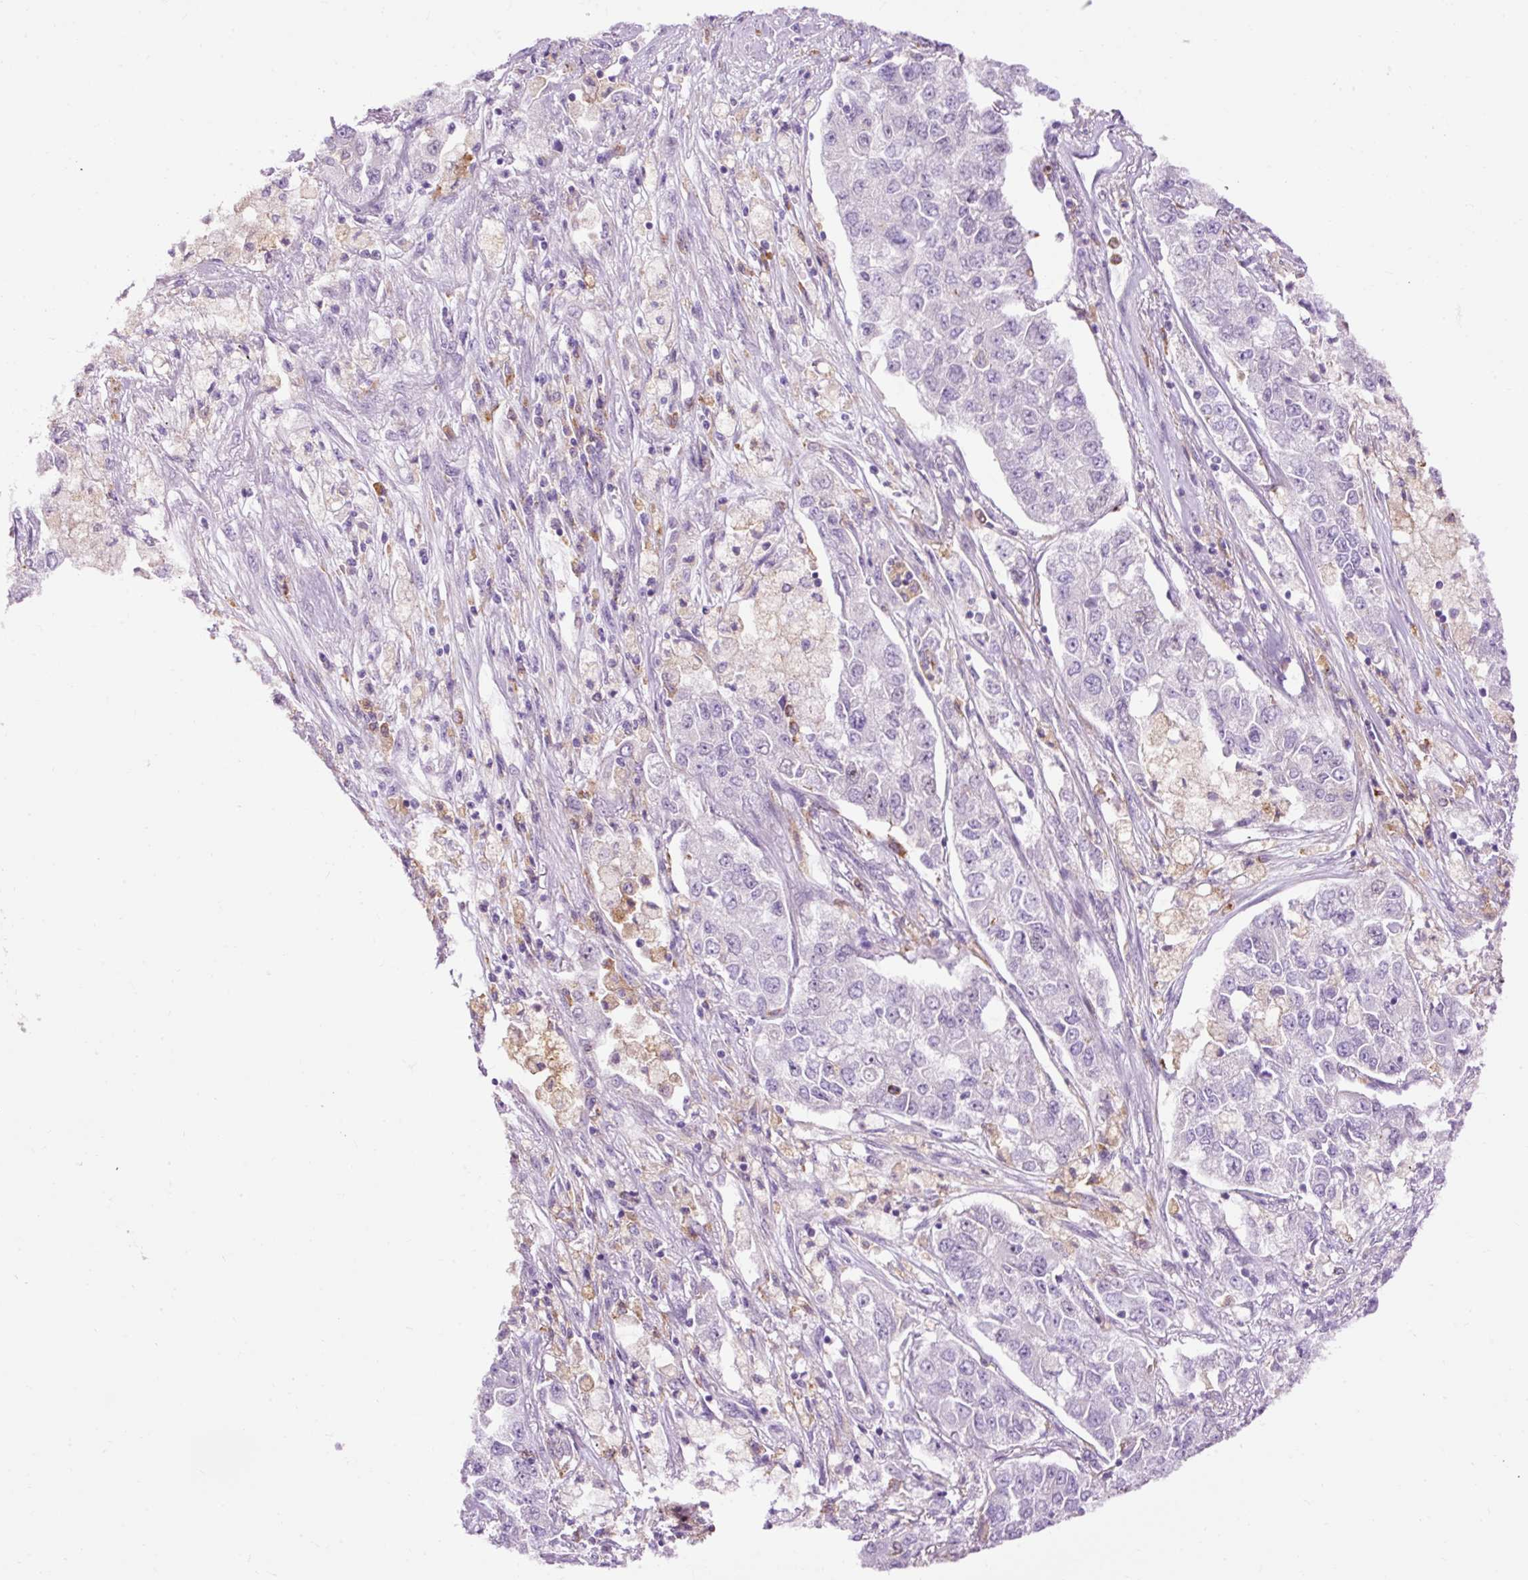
{"staining": {"intensity": "negative", "quantity": "none", "location": "none"}, "tissue": "lung cancer", "cell_type": "Tumor cells", "image_type": "cancer", "snomed": [{"axis": "morphology", "description": "Adenocarcinoma, NOS"}, {"axis": "topography", "description": "Lung"}], "caption": "Micrograph shows no protein positivity in tumor cells of lung adenocarcinoma tissue.", "gene": "LY86", "patient": {"sex": "male", "age": 49}}